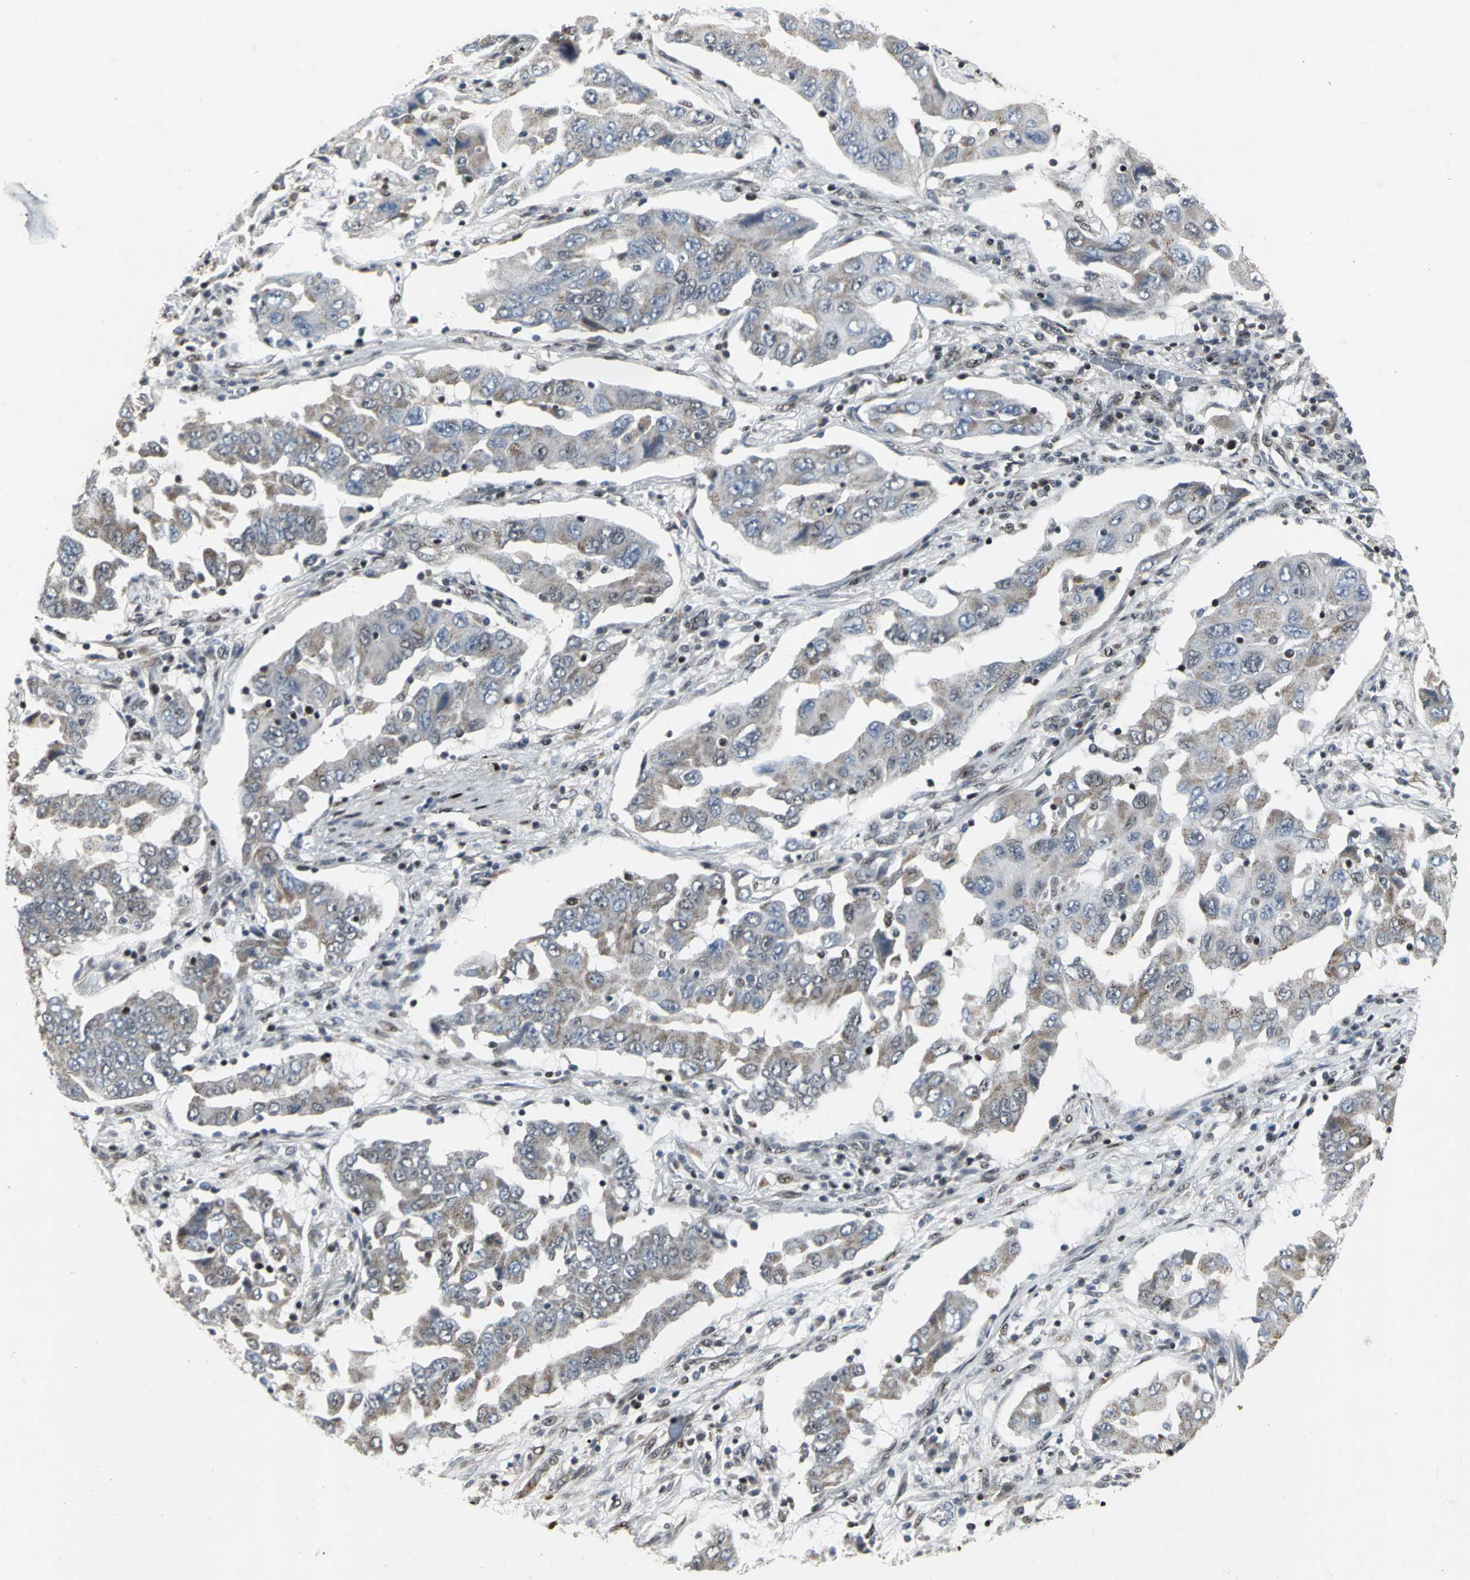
{"staining": {"intensity": "moderate", "quantity": "25%-75%", "location": "cytoplasmic/membranous"}, "tissue": "lung cancer", "cell_type": "Tumor cells", "image_type": "cancer", "snomed": [{"axis": "morphology", "description": "Adenocarcinoma, NOS"}, {"axis": "topography", "description": "Lung"}], "caption": "This is a photomicrograph of immunohistochemistry (IHC) staining of lung adenocarcinoma, which shows moderate expression in the cytoplasmic/membranous of tumor cells.", "gene": "SRF", "patient": {"sex": "female", "age": 65}}